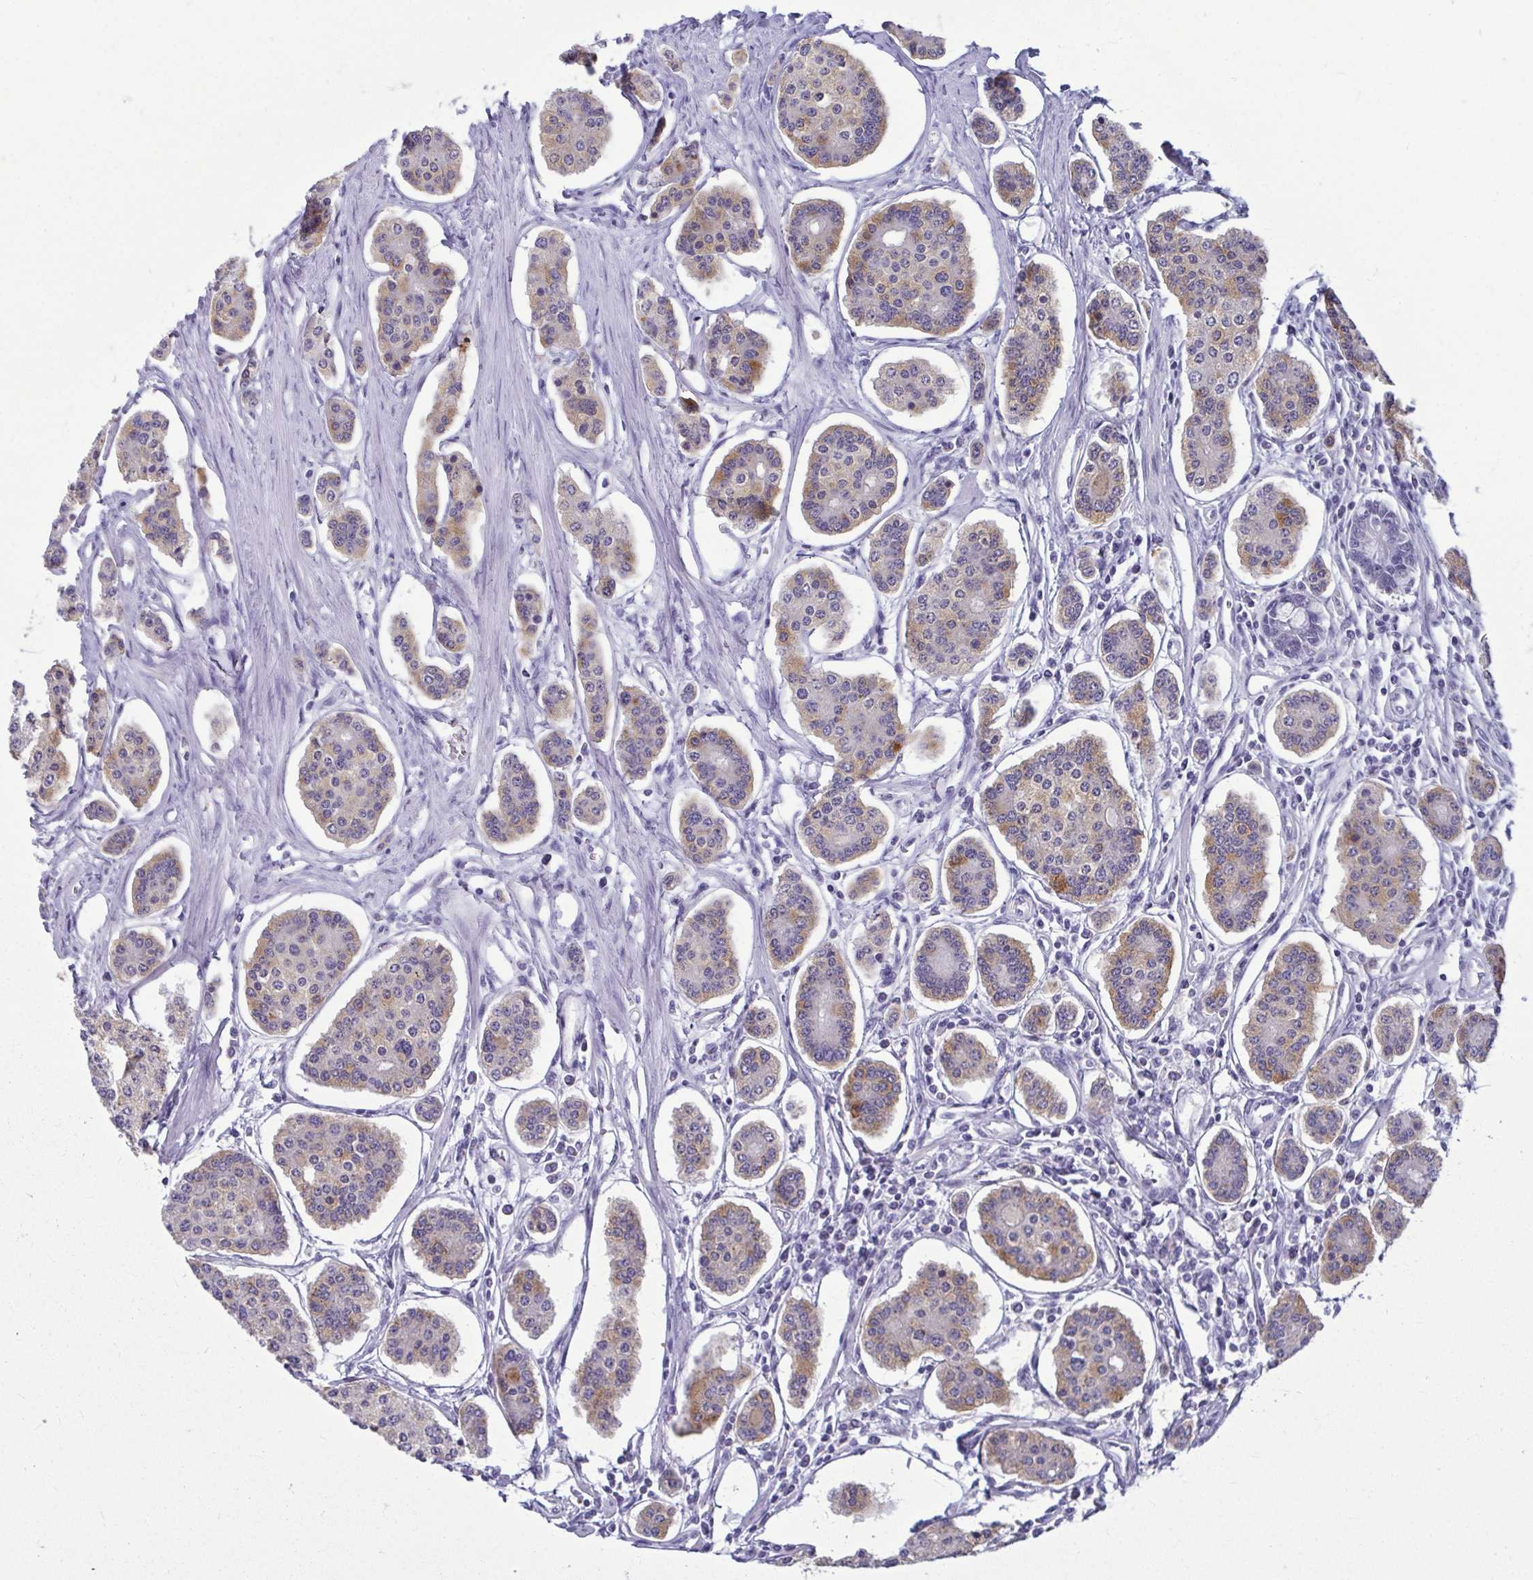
{"staining": {"intensity": "weak", "quantity": "25%-75%", "location": "cytoplasmic/membranous"}, "tissue": "carcinoid", "cell_type": "Tumor cells", "image_type": "cancer", "snomed": [{"axis": "morphology", "description": "Carcinoid, malignant, NOS"}, {"axis": "topography", "description": "Small intestine"}], "caption": "Carcinoid (malignant) stained with a brown dye exhibits weak cytoplasmic/membranous positive positivity in approximately 25%-75% of tumor cells.", "gene": "SERPINI1", "patient": {"sex": "female", "age": 65}}